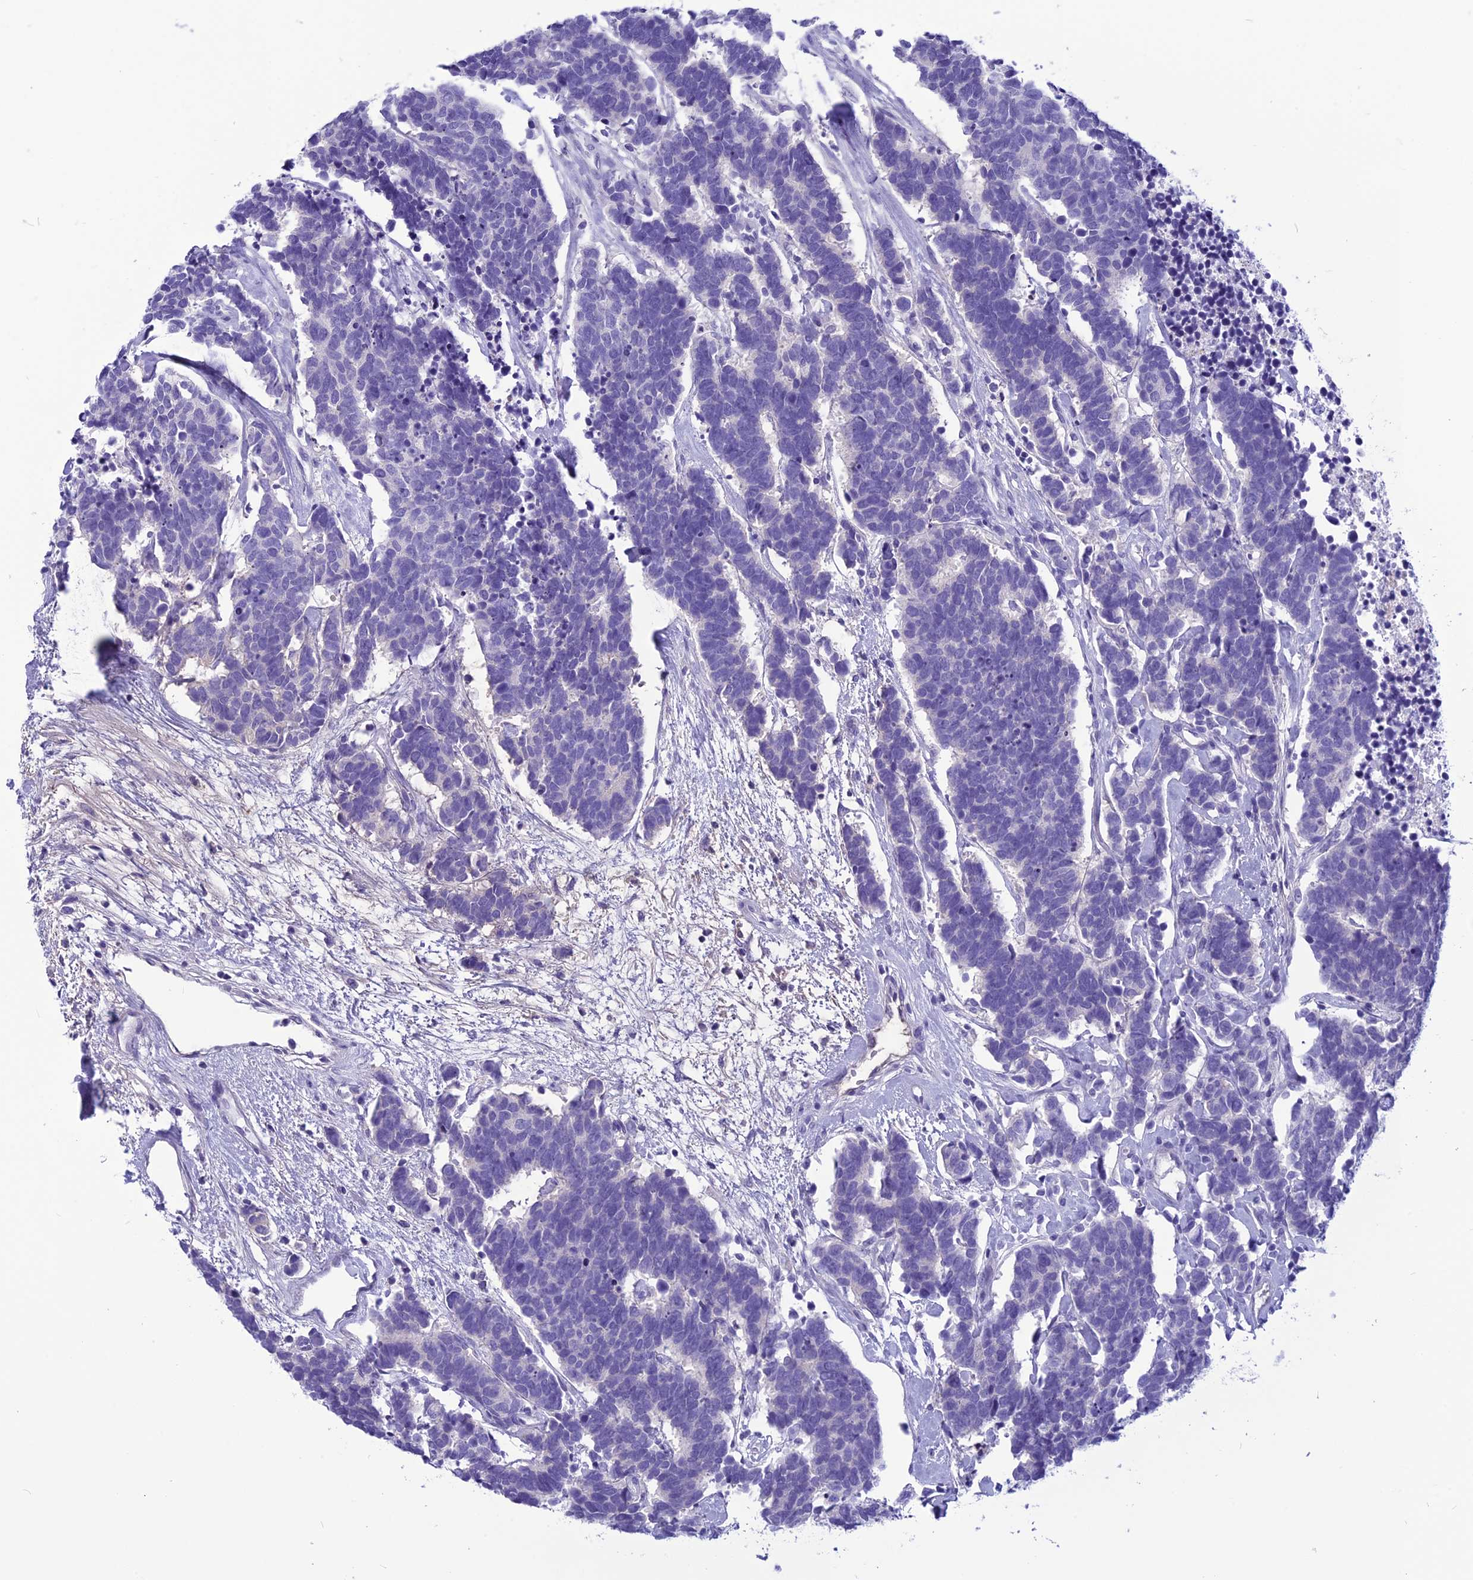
{"staining": {"intensity": "negative", "quantity": "none", "location": "none"}, "tissue": "carcinoid", "cell_type": "Tumor cells", "image_type": "cancer", "snomed": [{"axis": "morphology", "description": "Carcinoma, NOS"}, {"axis": "morphology", "description": "Carcinoid, malignant, NOS"}, {"axis": "topography", "description": "Urinary bladder"}], "caption": "Tumor cells are negative for protein expression in human carcinoma.", "gene": "BBS2", "patient": {"sex": "male", "age": 57}}